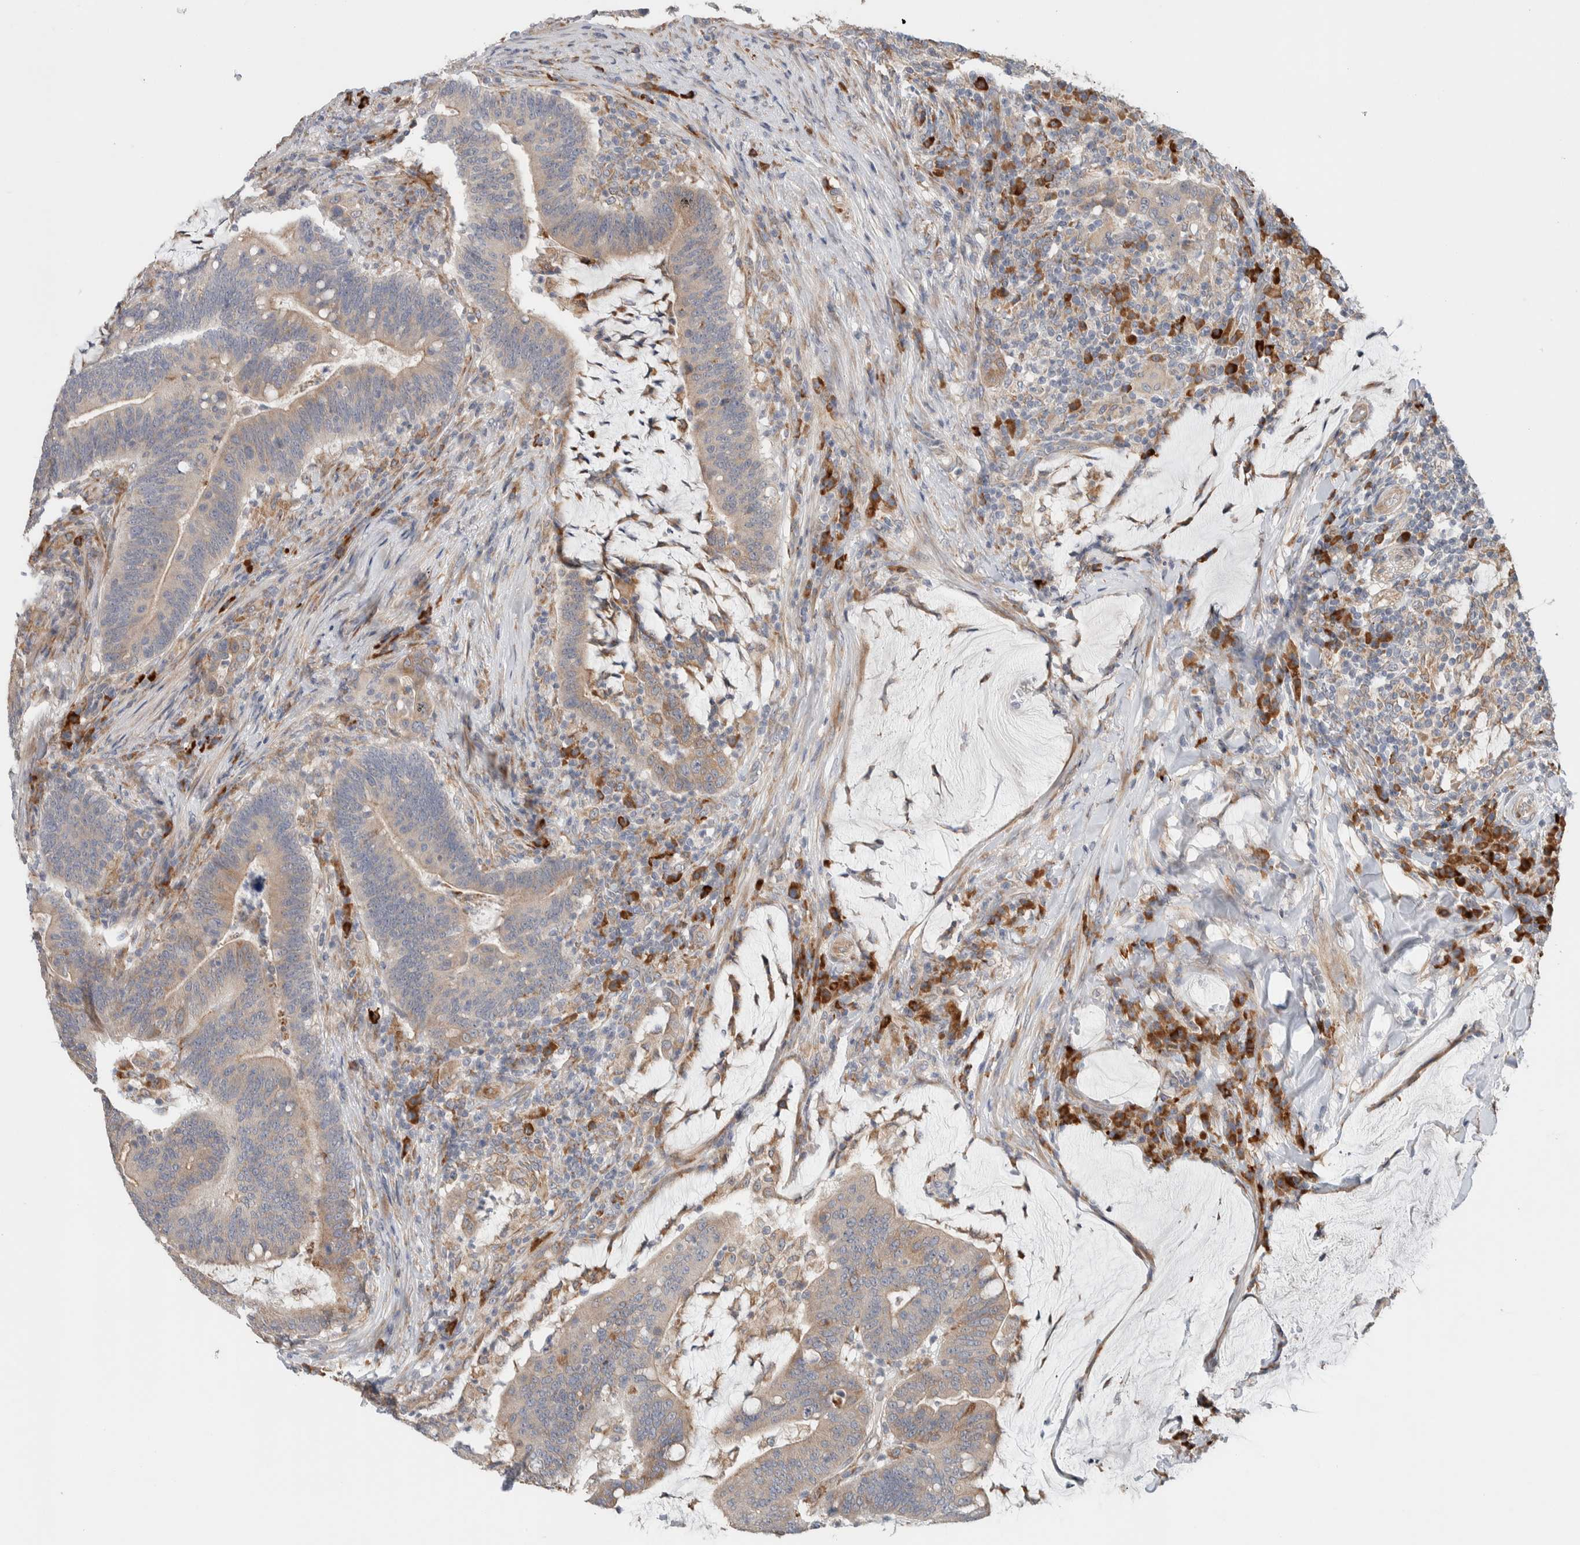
{"staining": {"intensity": "weak", "quantity": ">75%", "location": "cytoplasmic/membranous"}, "tissue": "colorectal cancer", "cell_type": "Tumor cells", "image_type": "cancer", "snomed": [{"axis": "morphology", "description": "Normal tissue, NOS"}, {"axis": "morphology", "description": "Adenocarcinoma, NOS"}, {"axis": "topography", "description": "Colon"}], "caption": "Adenocarcinoma (colorectal) was stained to show a protein in brown. There is low levels of weak cytoplasmic/membranous expression in about >75% of tumor cells.", "gene": "ADCY8", "patient": {"sex": "female", "age": 66}}